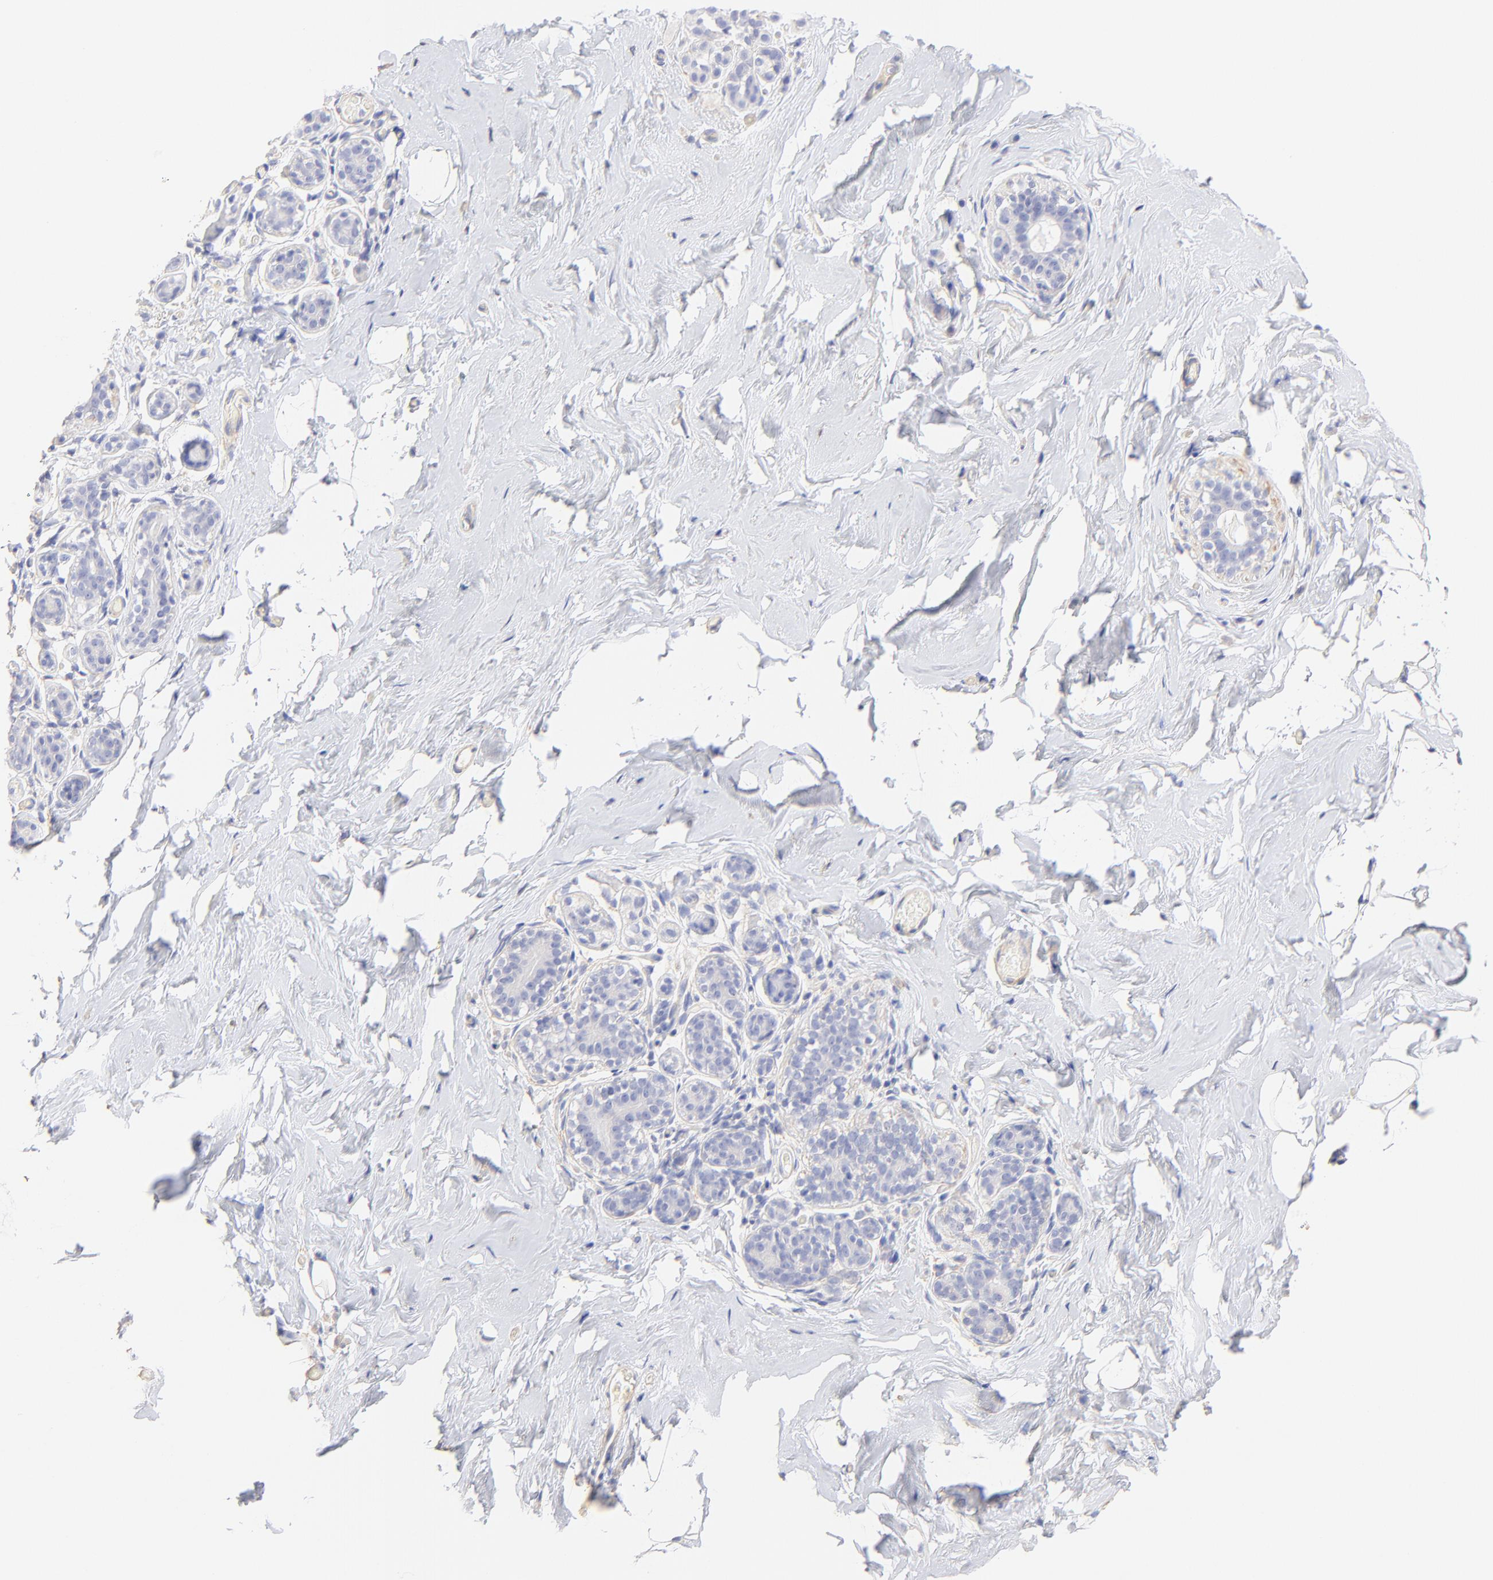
{"staining": {"intensity": "negative", "quantity": "none", "location": "none"}, "tissue": "breast", "cell_type": "Adipocytes", "image_type": "normal", "snomed": [{"axis": "morphology", "description": "Normal tissue, NOS"}, {"axis": "topography", "description": "Breast"}, {"axis": "topography", "description": "Soft tissue"}], "caption": "An immunohistochemistry (IHC) photomicrograph of normal breast is shown. There is no staining in adipocytes of breast.", "gene": "ACTRT1", "patient": {"sex": "female", "age": 75}}